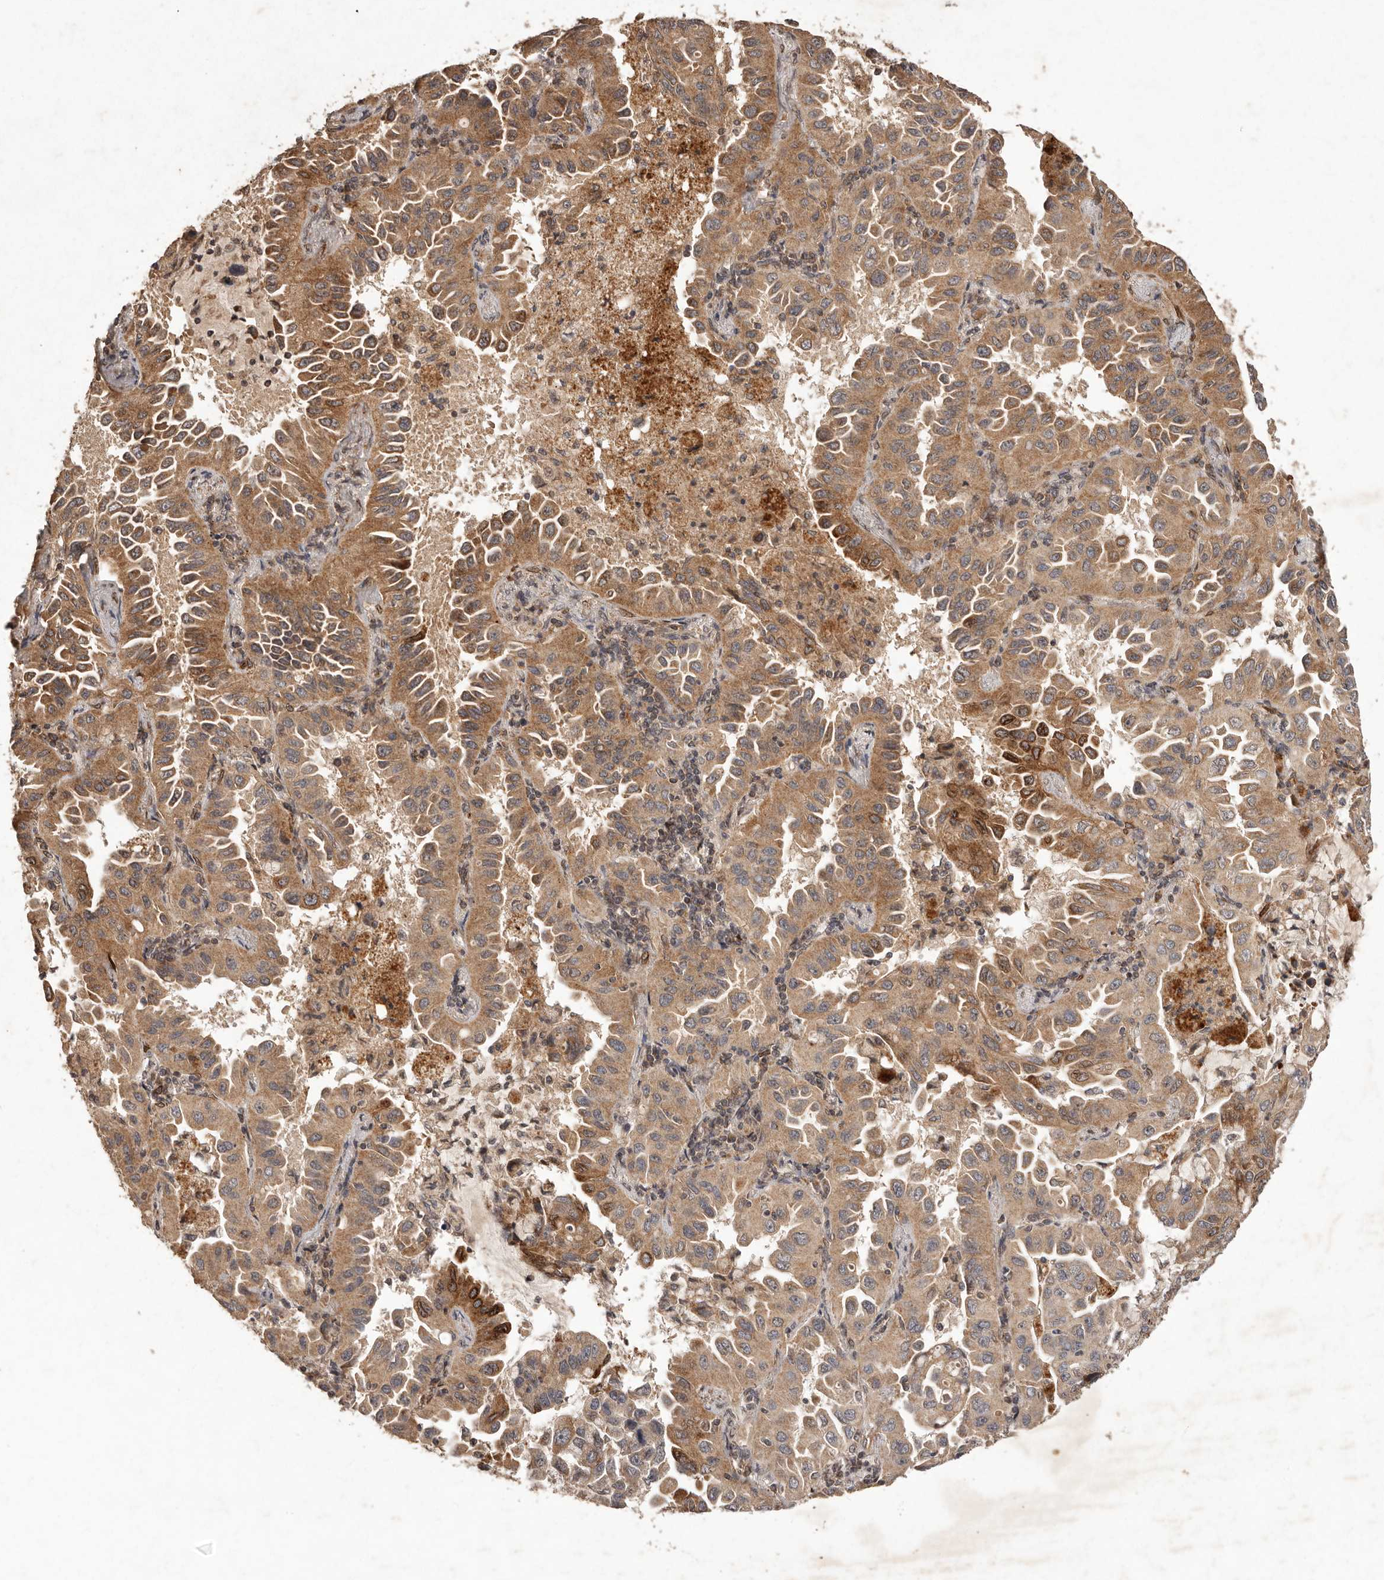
{"staining": {"intensity": "moderate", "quantity": ">75%", "location": "cytoplasmic/membranous"}, "tissue": "lung cancer", "cell_type": "Tumor cells", "image_type": "cancer", "snomed": [{"axis": "morphology", "description": "Adenocarcinoma, NOS"}, {"axis": "topography", "description": "Lung"}], "caption": "Approximately >75% of tumor cells in lung cancer demonstrate moderate cytoplasmic/membranous protein staining as visualized by brown immunohistochemical staining.", "gene": "PLOD2", "patient": {"sex": "male", "age": 64}}